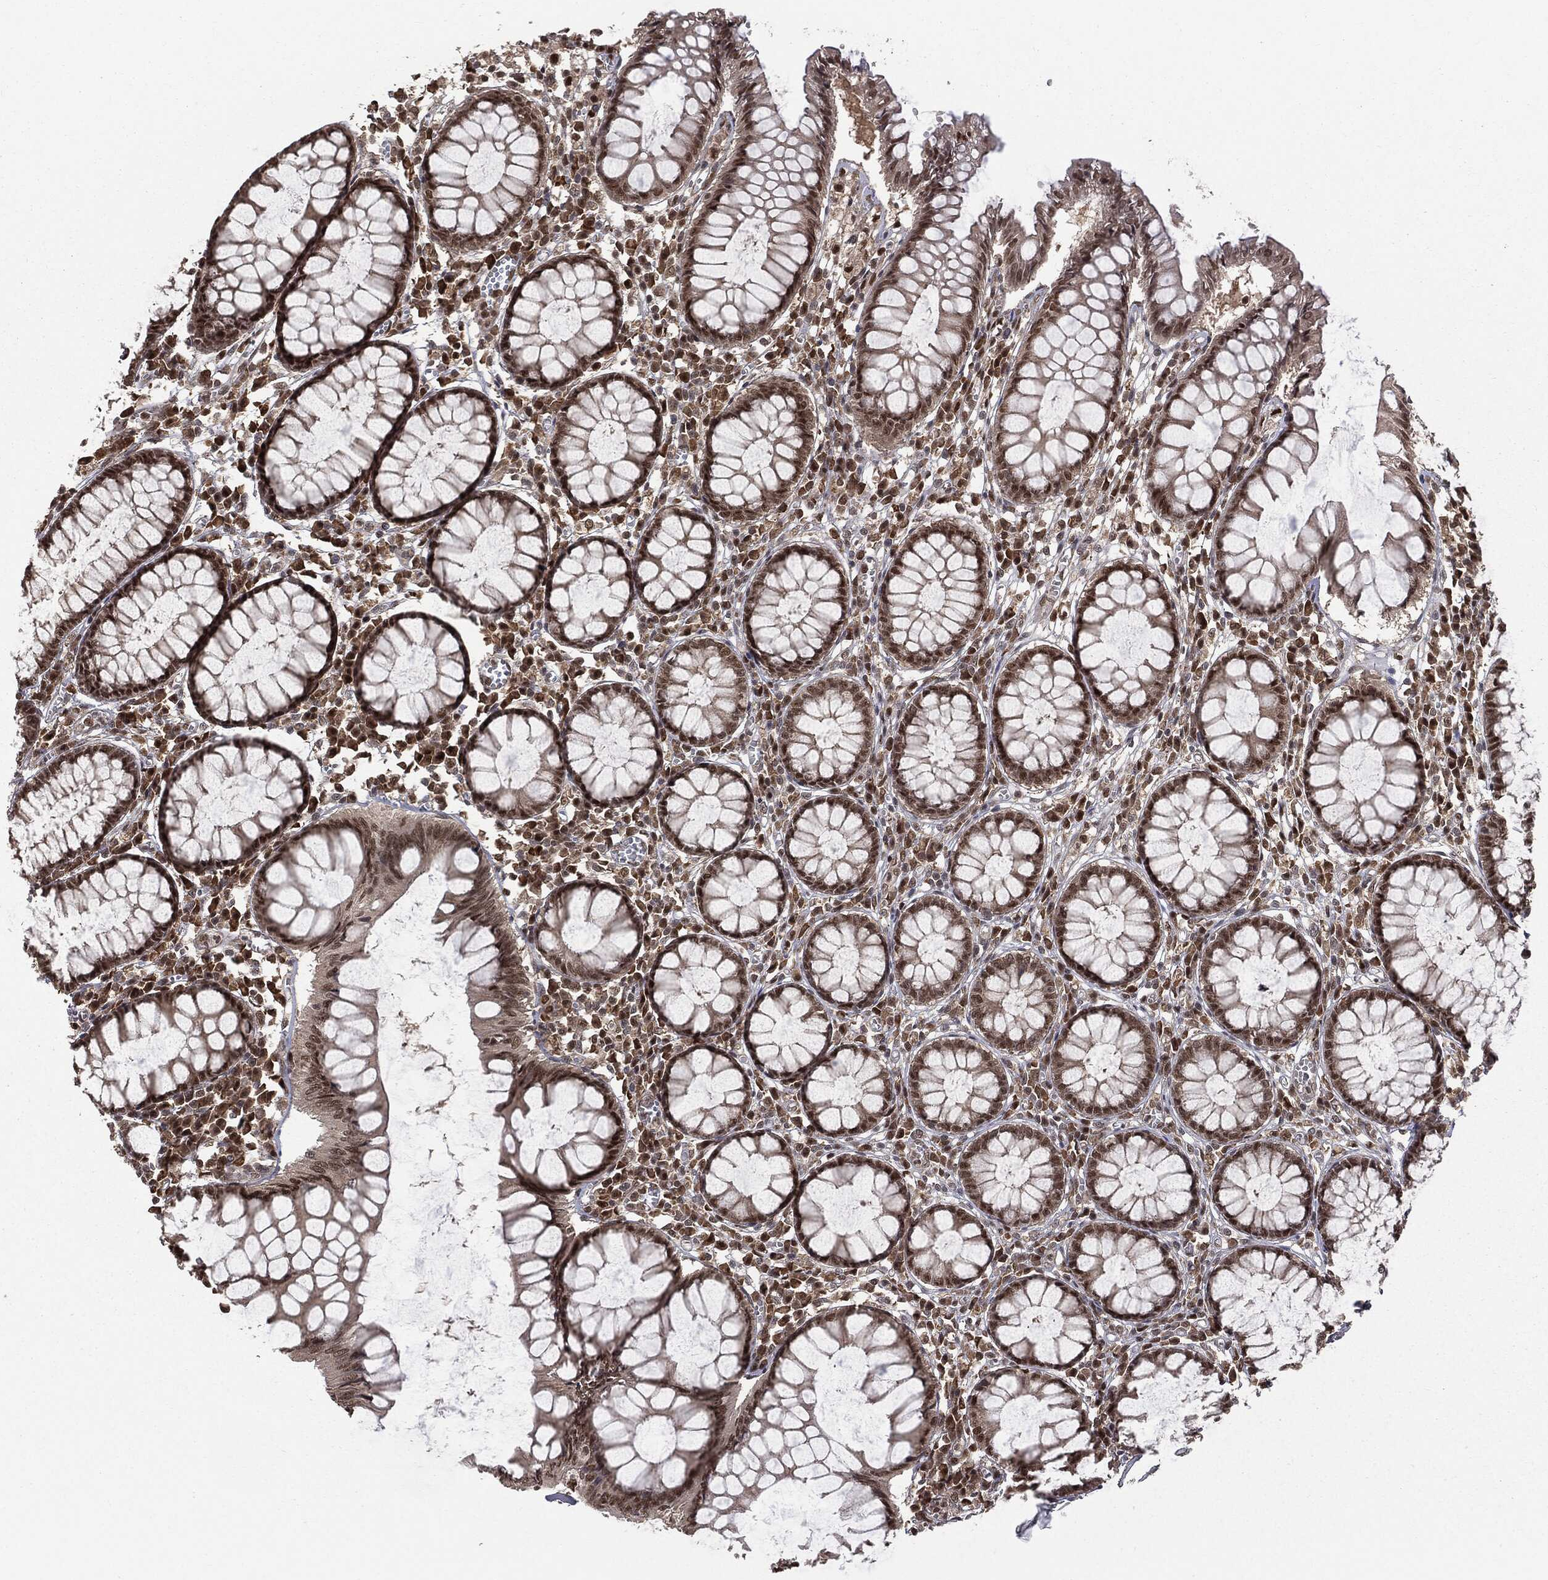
{"staining": {"intensity": "strong", "quantity": "25%-75%", "location": "nuclear"}, "tissue": "colon", "cell_type": "Endothelial cells", "image_type": "normal", "snomed": [{"axis": "morphology", "description": "Normal tissue, NOS"}, {"axis": "topography", "description": "Colon"}], "caption": "This histopathology image reveals immunohistochemistry staining of unremarkable human colon, with high strong nuclear positivity in about 25%-75% of endothelial cells.", "gene": "JMJD6", "patient": {"sex": "male", "age": 65}}